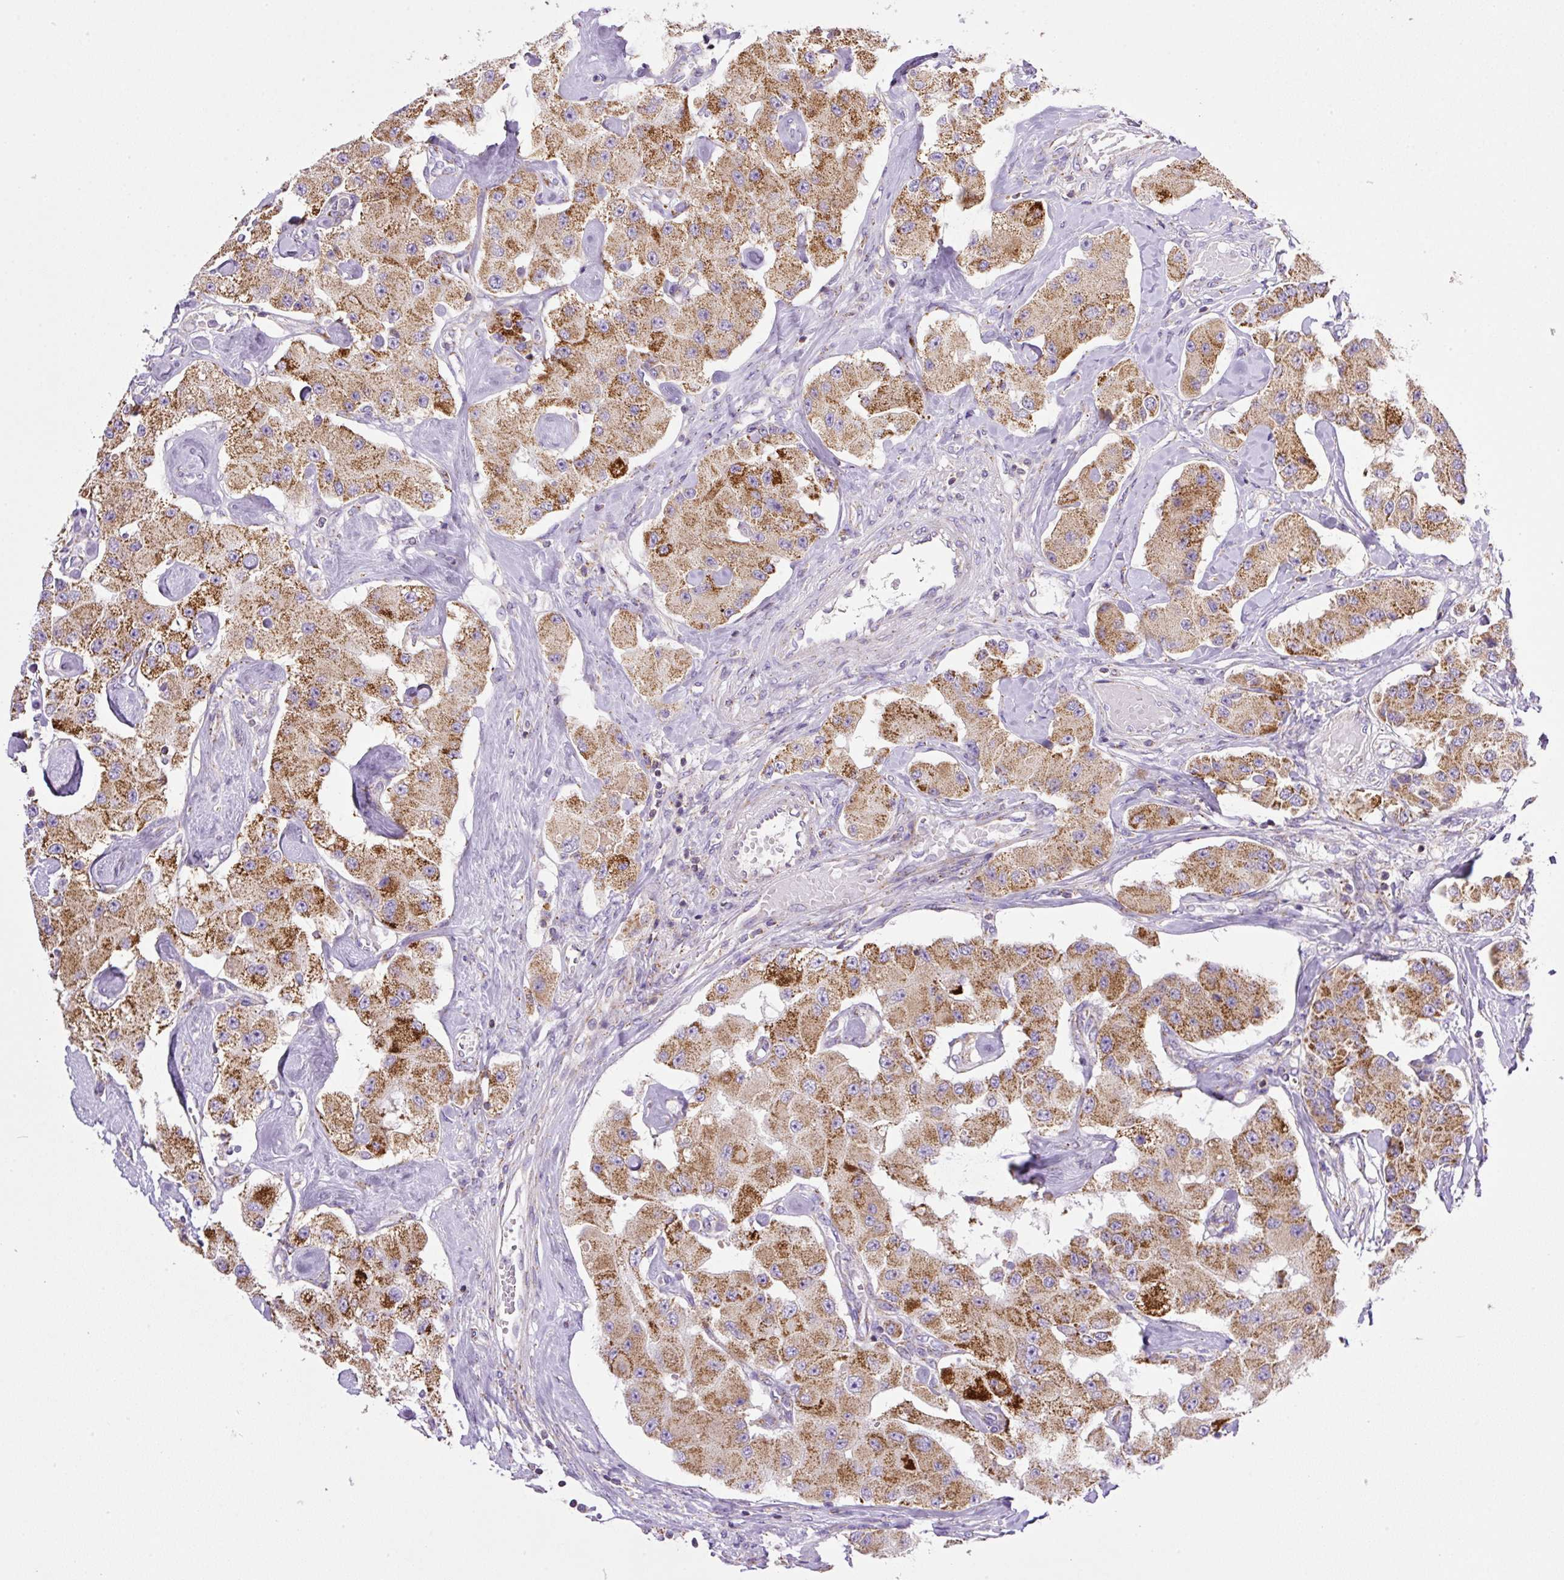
{"staining": {"intensity": "strong", "quantity": ">75%", "location": "cytoplasmic/membranous"}, "tissue": "carcinoid", "cell_type": "Tumor cells", "image_type": "cancer", "snomed": [{"axis": "morphology", "description": "Carcinoid, malignant, NOS"}, {"axis": "topography", "description": "Pancreas"}], "caption": "There is high levels of strong cytoplasmic/membranous staining in tumor cells of carcinoid (malignant), as demonstrated by immunohistochemical staining (brown color).", "gene": "NF1", "patient": {"sex": "male", "age": 41}}